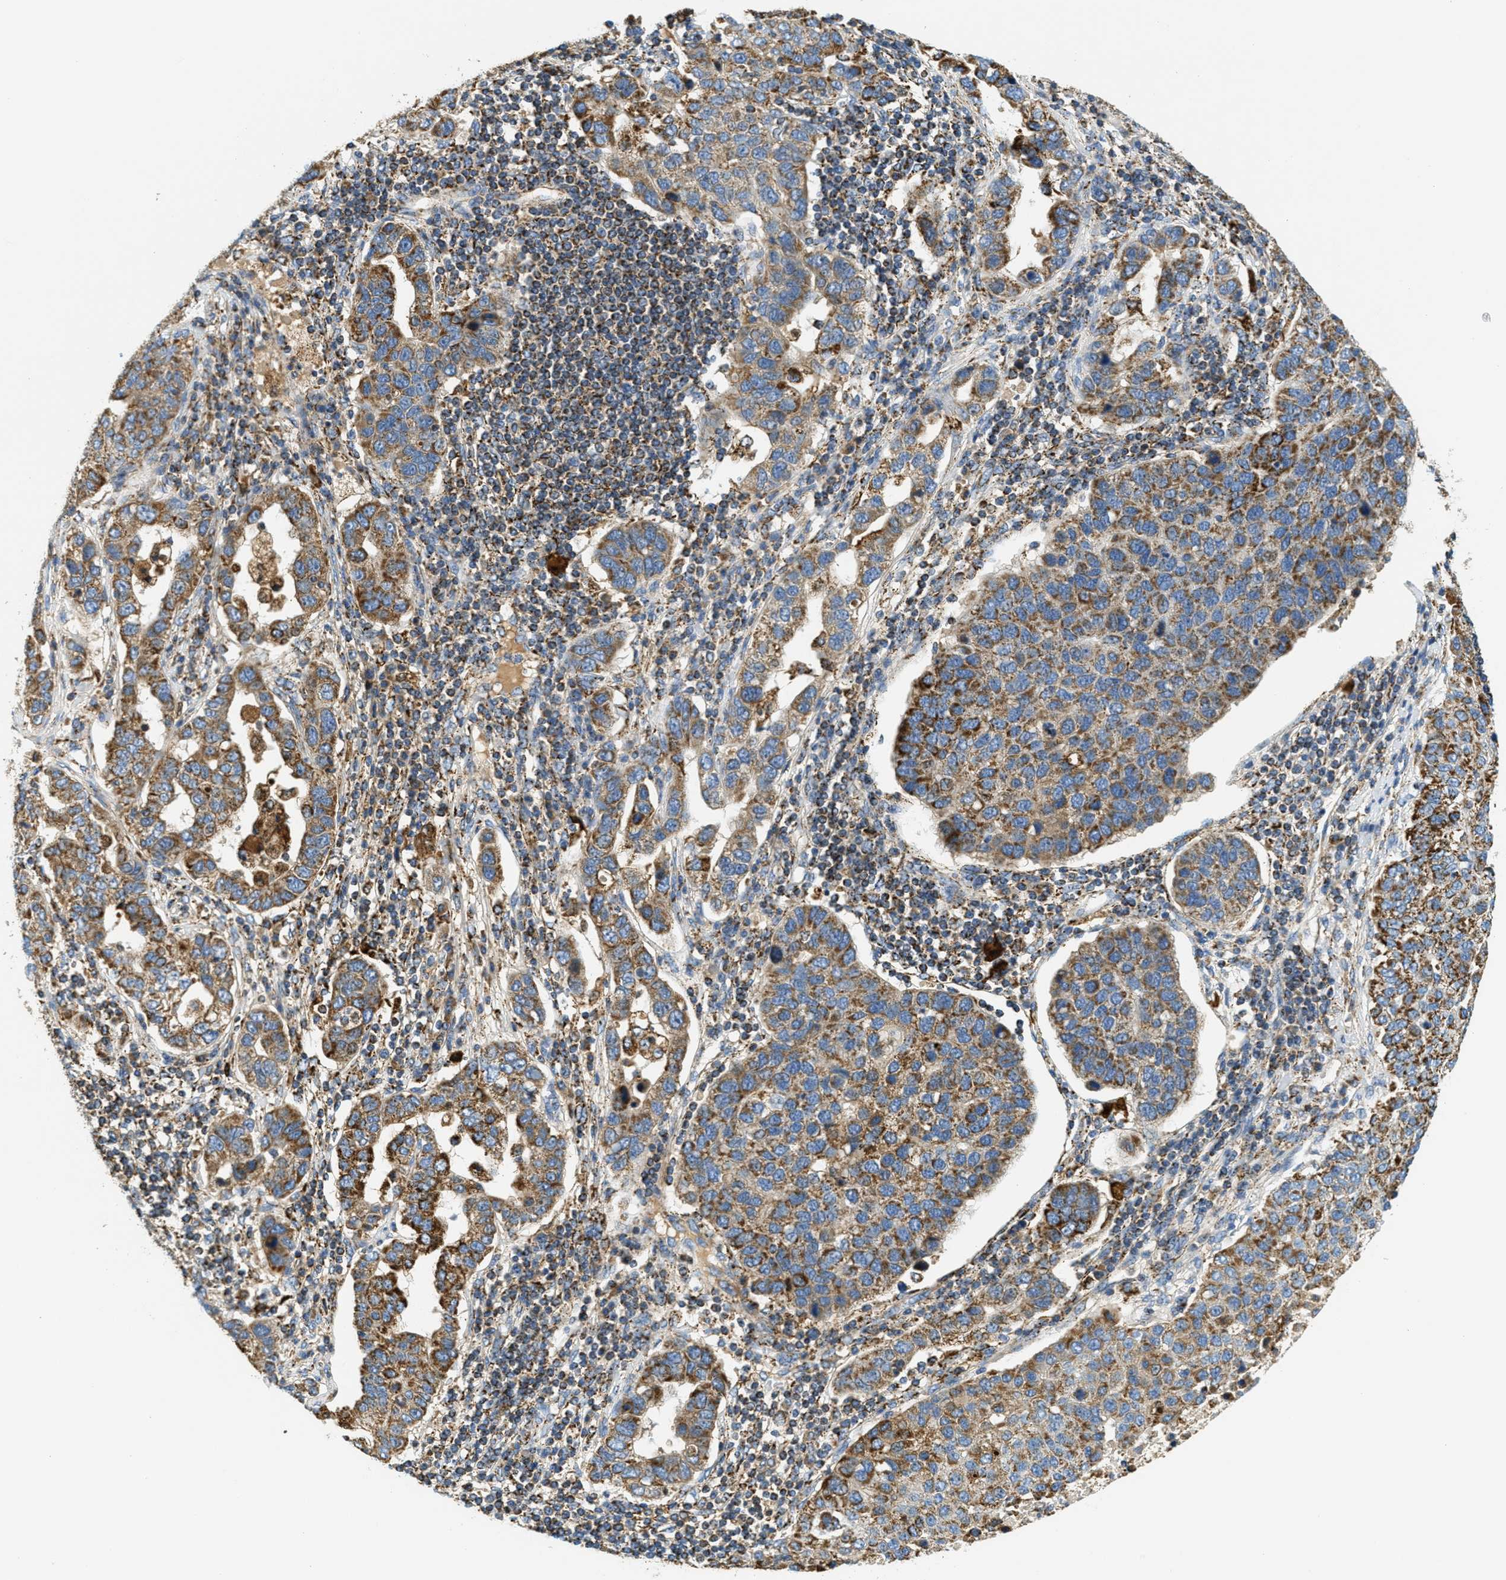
{"staining": {"intensity": "moderate", "quantity": ">75%", "location": "cytoplasmic/membranous"}, "tissue": "pancreatic cancer", "cell_type": "Tumor cells", "image_type": "cancer", "snomed": [{"axis": "morphology", "description": "Adenocarcinoma, NOS"}, {"axis": "topography", "description": "Pancreas"}], "caption": "This histopathology image exhibits immunohistochemistry staining of pancreatic cancer, with medium moderate cytoplasmic/membranous staining in about >75% of tumor cells.", "gene": "HLCS", "patient": {"sex": "female", "age": 61}}